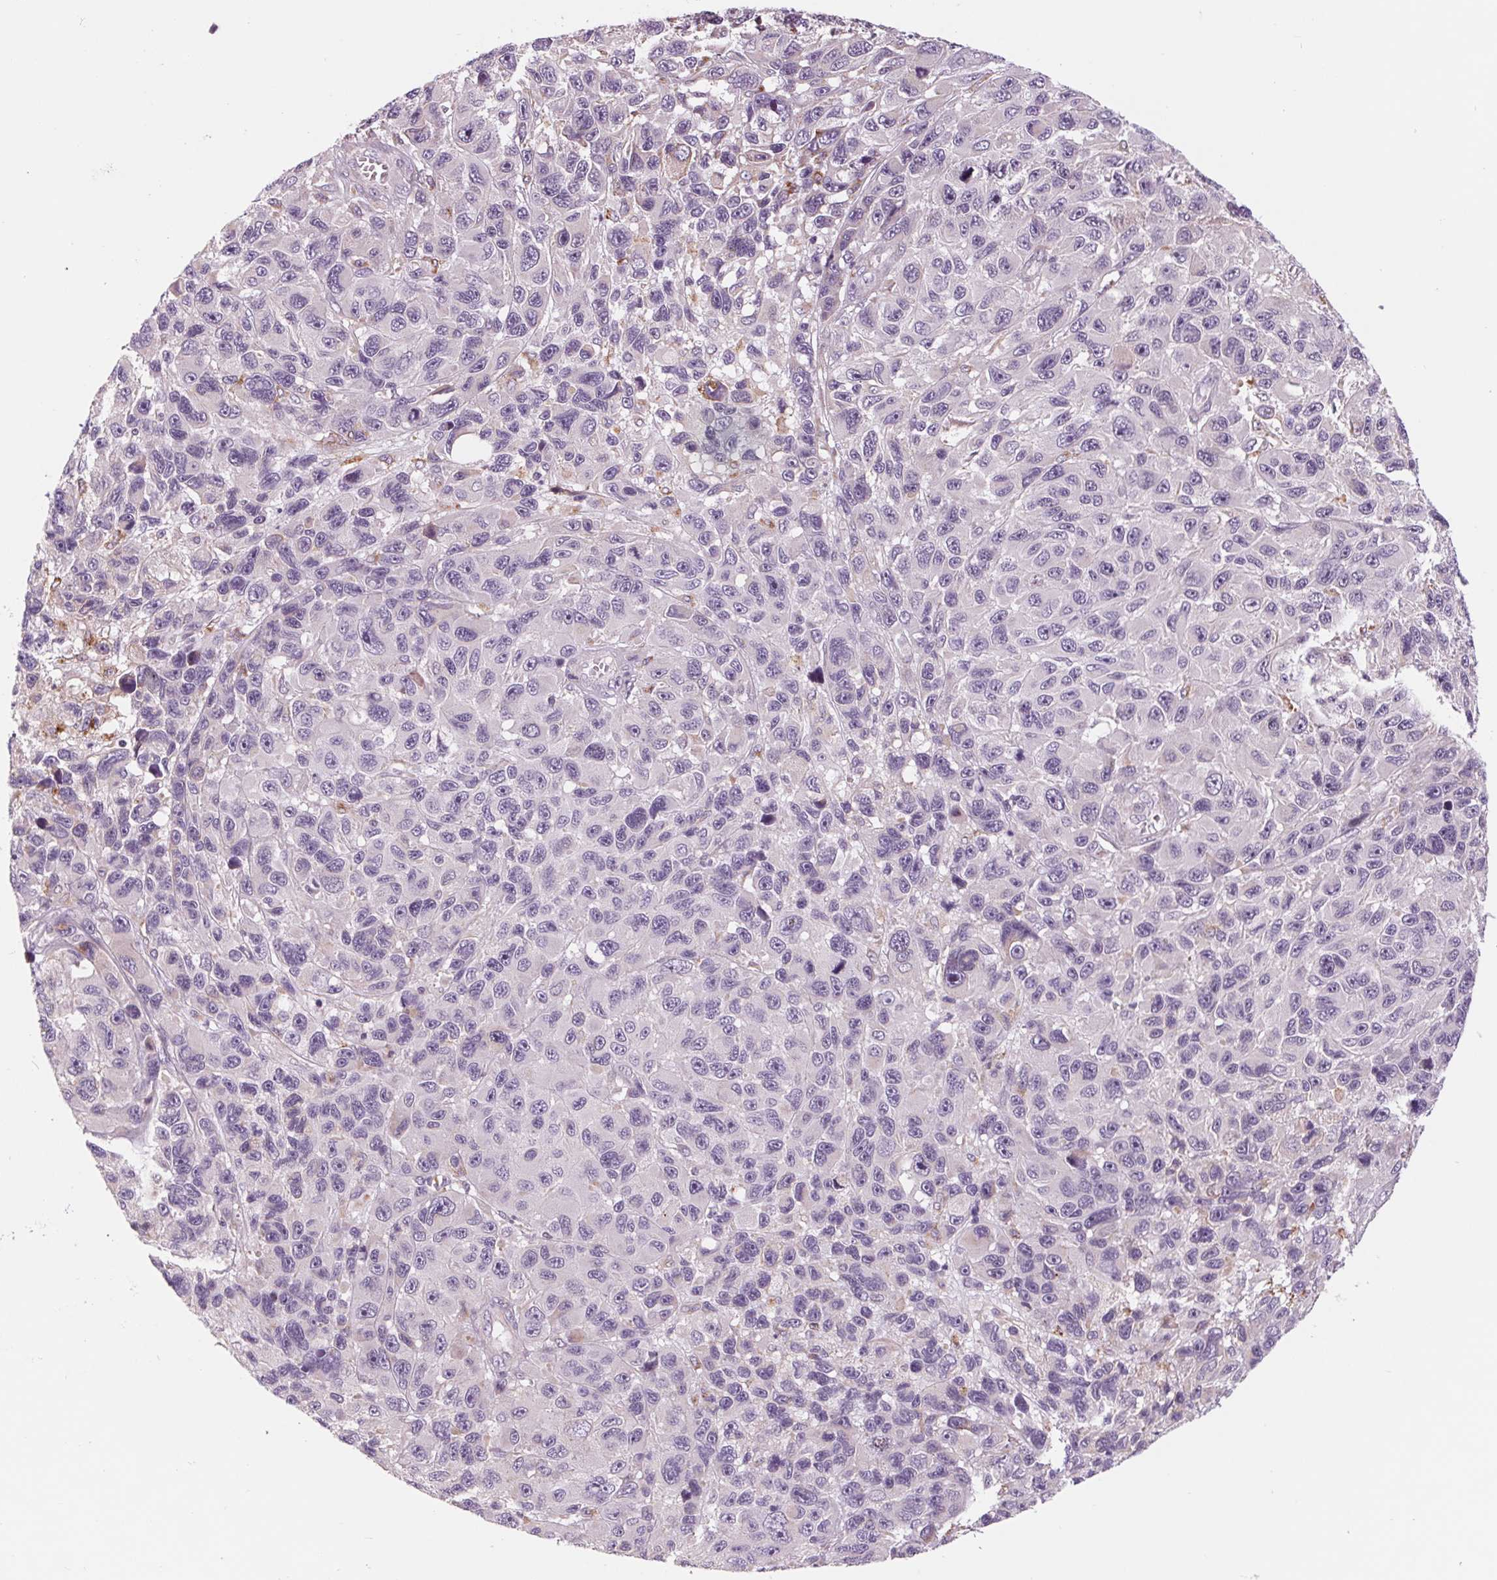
{"staining": {"intensity": "negative", "quantity": "none", "location": "none"}, "tissue": "melanoma", "cell_type": "Tumor cells", "image_type": "cancer", "snomed": [{"axis": "morphology", "description": "Malignant melanoma, NOS"}, {"axis": "topography", "description": "Skin"}], "caption": "An IHC histopathology image of melanoma is shown. There is no staining in tumor cells of melanoma.", "gene": "SAMD5", "patient": {"sex": "male", "age": 53}}